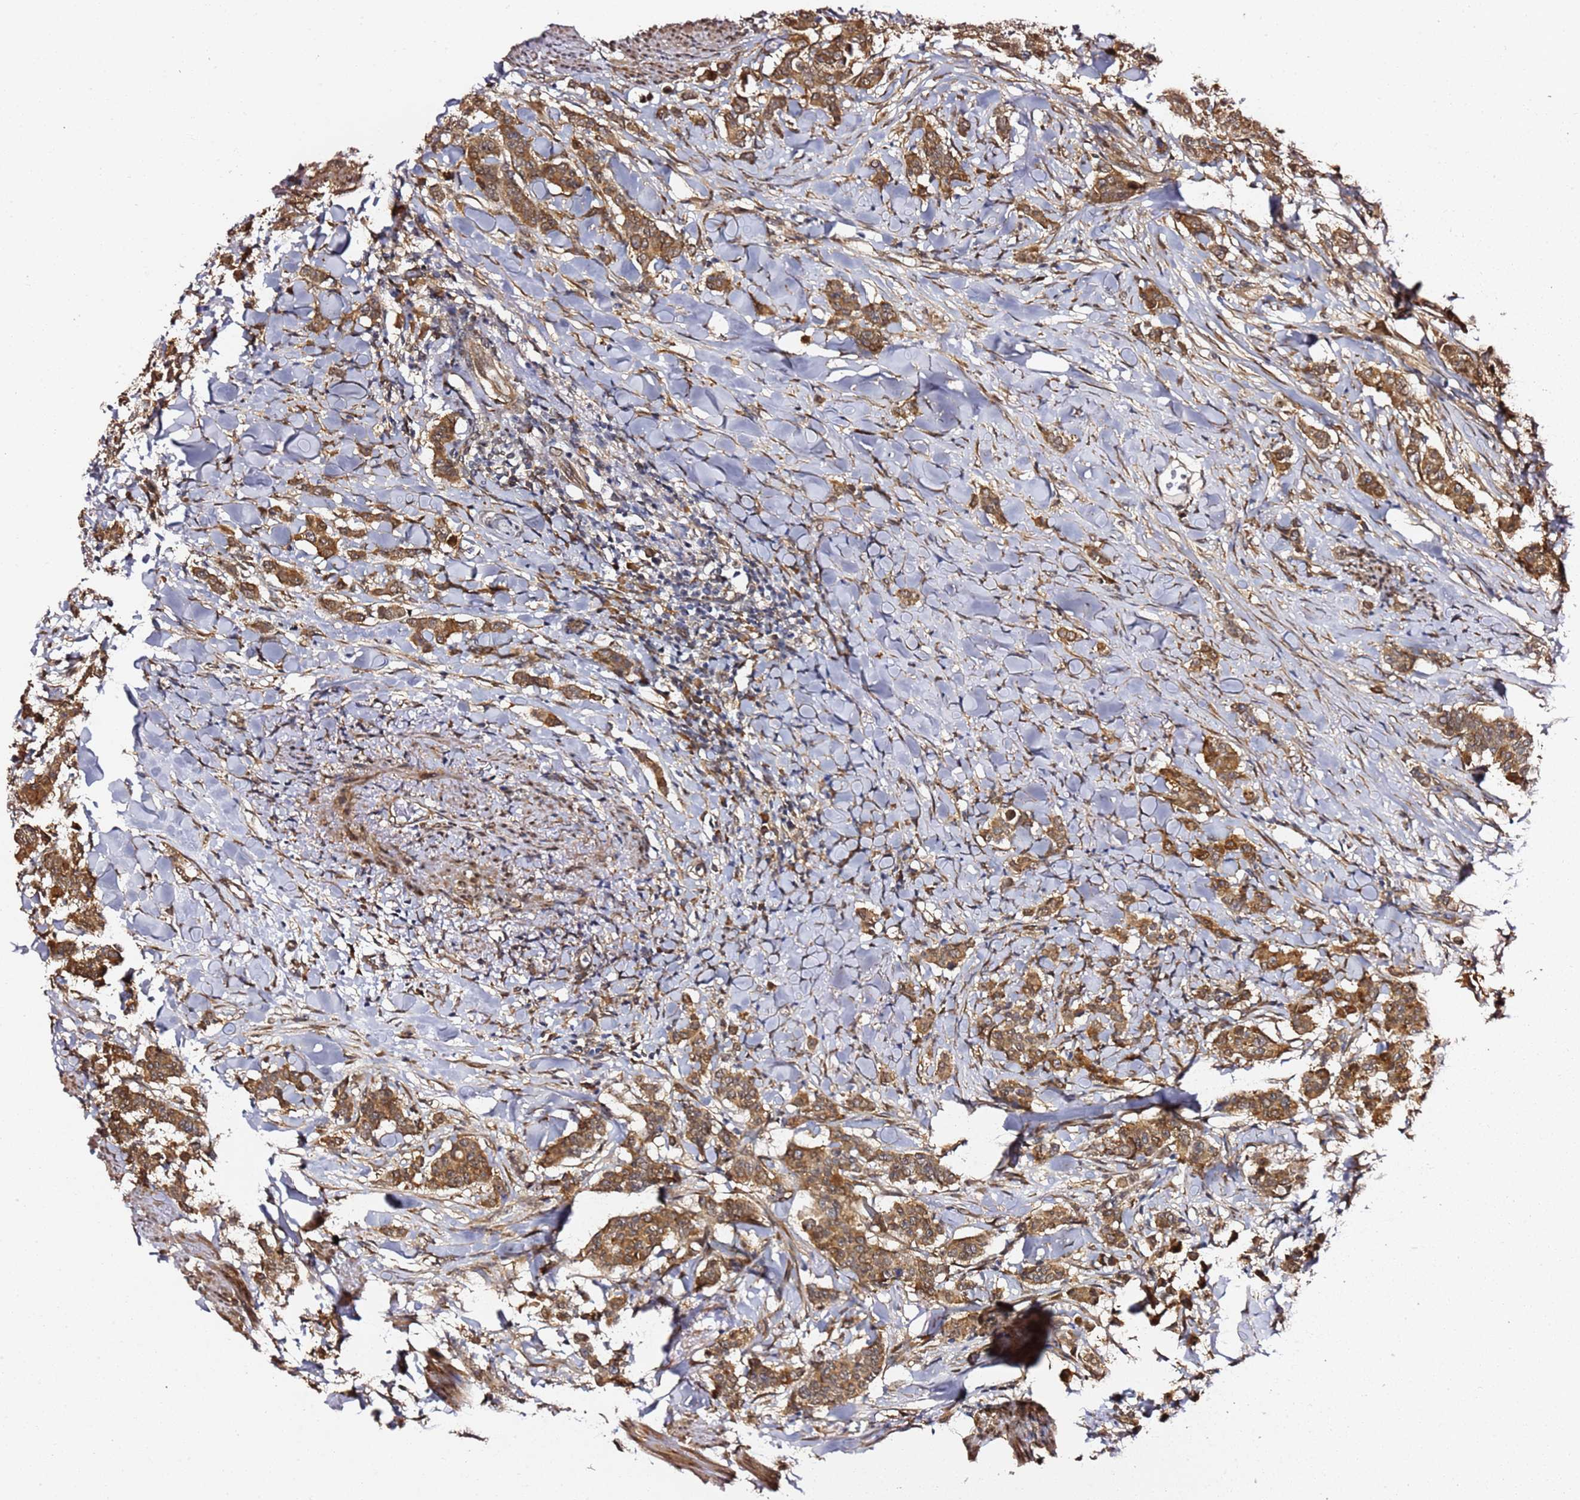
{"staining": {"intensity": "moderate", "quantity": ">75%", "location": "cytoplasmic/membranous"}, "tissue": "breast cancer", "cell_type": "Tumor cells", "image_type": "cancer", "snomed": [{"axis": "morphology", "description": "Duct carcinoma"}, {"axis": "topography", "description": "Breast"}], "caption": "Tumor cells display moderate cytoplasmic/membranous positivity in about >75% of cells in breast cancer.", "gene": "PRKAB2", "patient": {"sex": "female", "age": 40}}